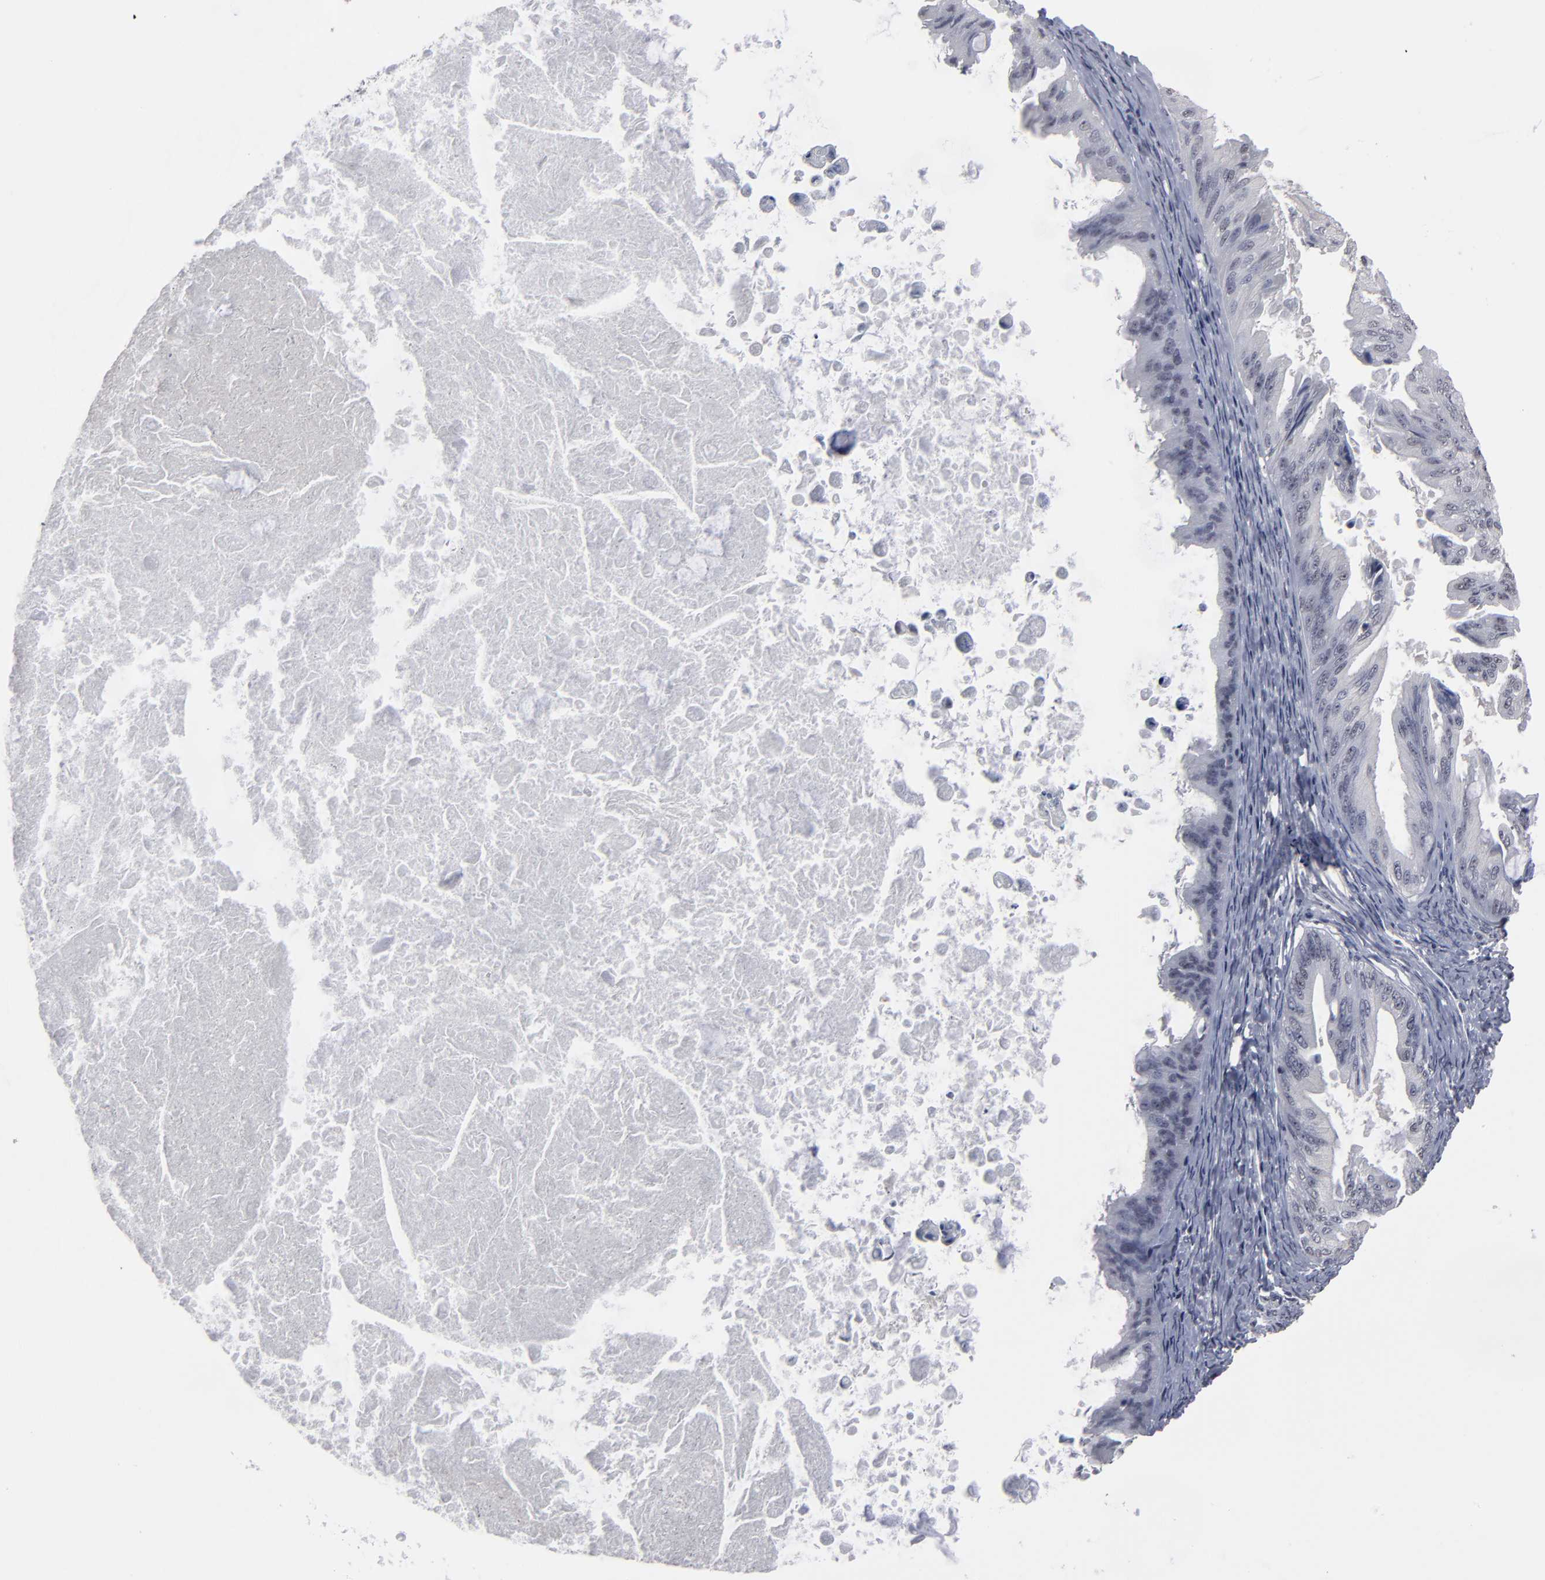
{"staining": {"intensity": "negative", "quantity": "none", "location": "none"}, "tissue": "ovarian cancer", "cell_type": "Tumor cells", "image_type": "cancer", "snomed": [{"axis": "morphology", "description": "Cystadenocarcinoma, mucinous, NOS"}, {"axis": "topography", "description": "Ovary"}], "caption": "The histopathology image reveals no significant positivity in tumor cells of ovarian mucinous cystadenocarcinoma.", "gene": "SSRP1", "patient": {"sex": "female", "age": 37}}